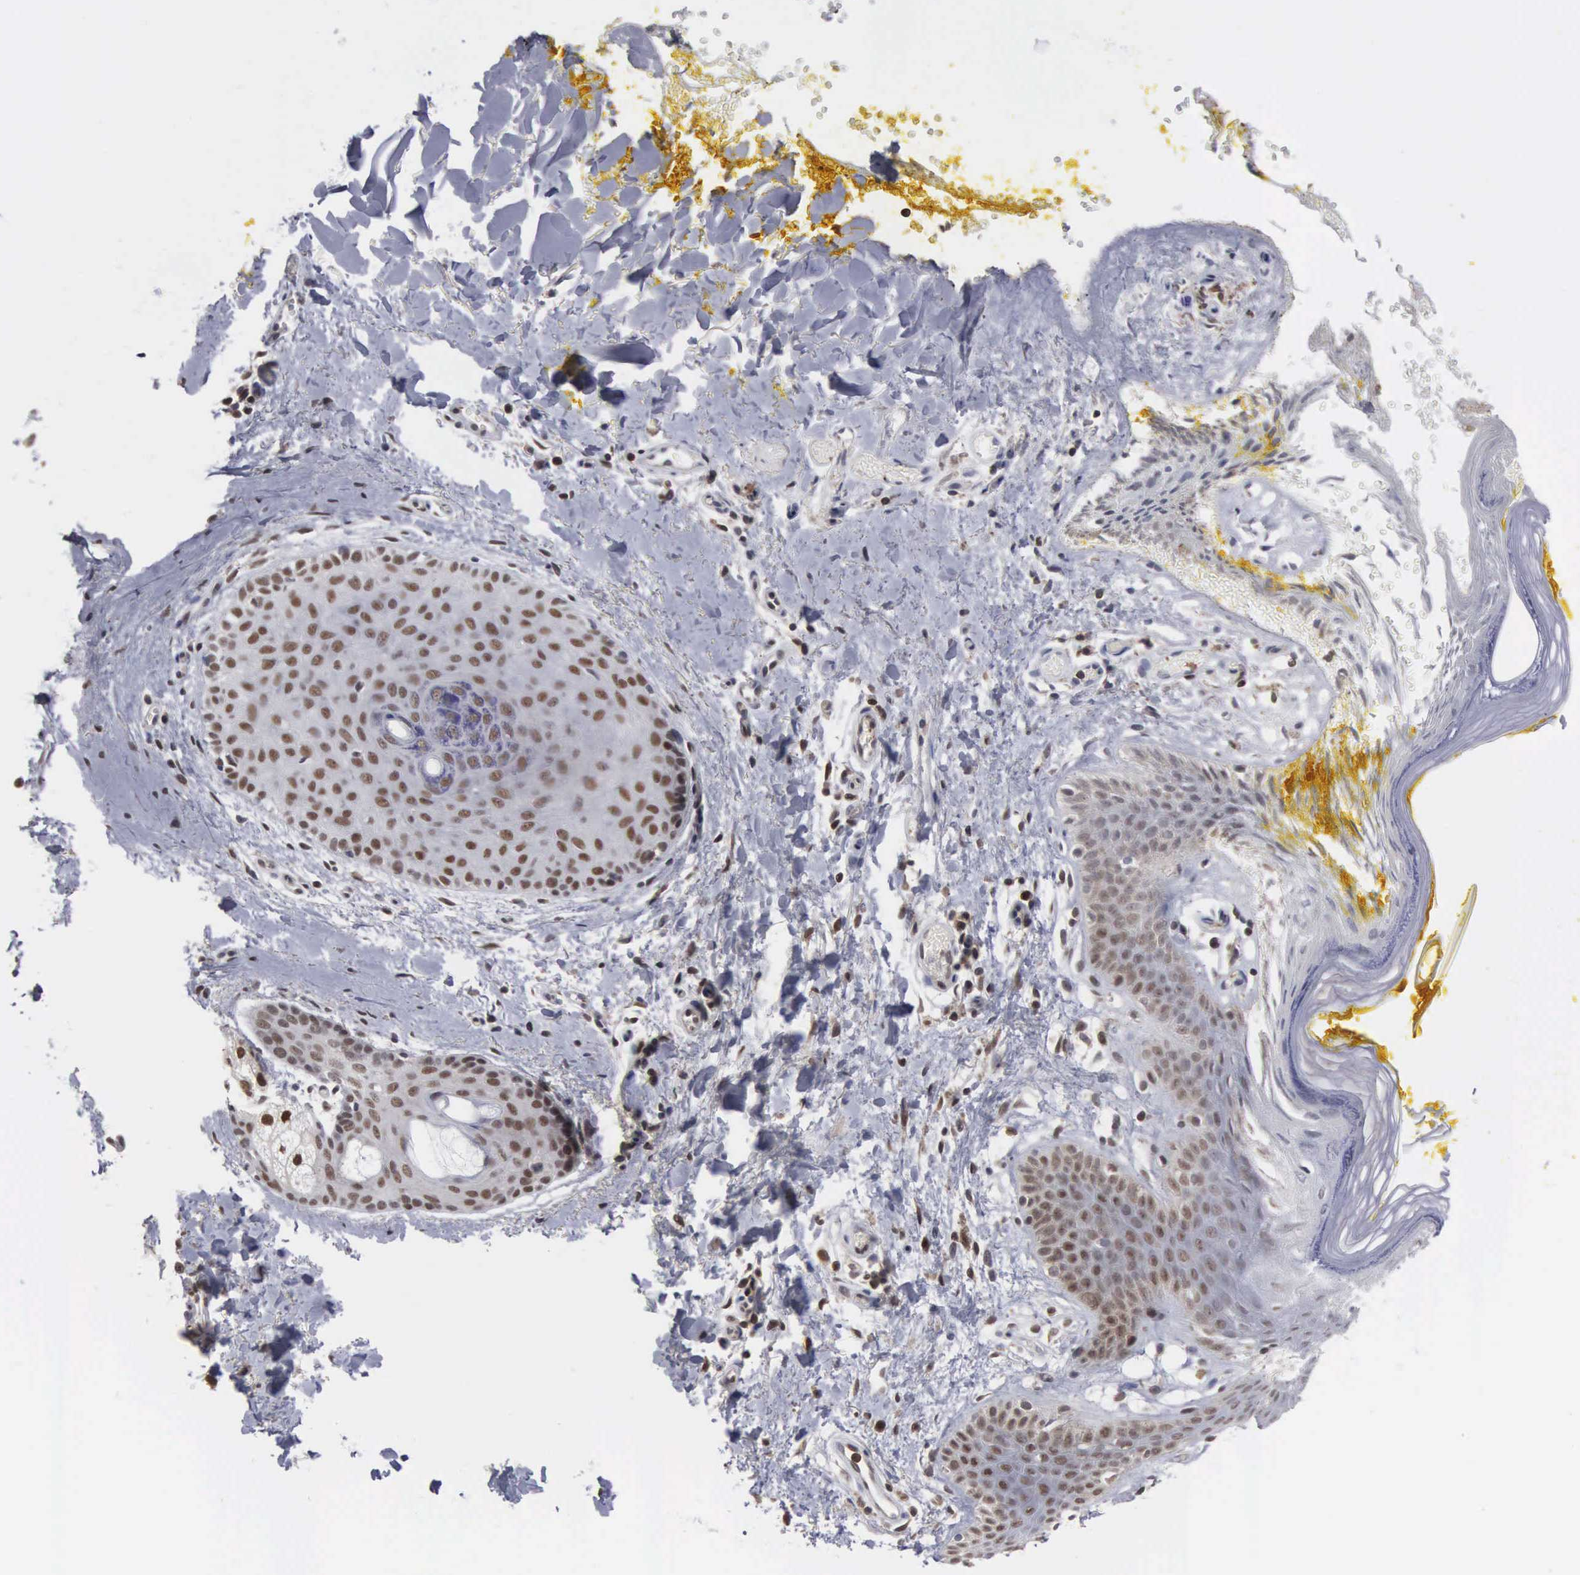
{"staining": {"intensity": "moderate", "quantity": "25%-75%", "location": "nuclear"}, "tissue": "skin", "cell_type": "Epidermal cells", "image_type": "normal", "snomed": [{"axis": "morphology", "description": "Normal tissue, NOS"}, {"axis": "topography", "description": "Skin"}, {"axis": "topography", "description": "Anal"}], "caption": "Protein expression analysis of normal skin reveals moderate nuclear expression in approximately 25%-75% of epidermal cells.", "gene": "TRMT5", "patient": {"sex": "male", "age": 61}}